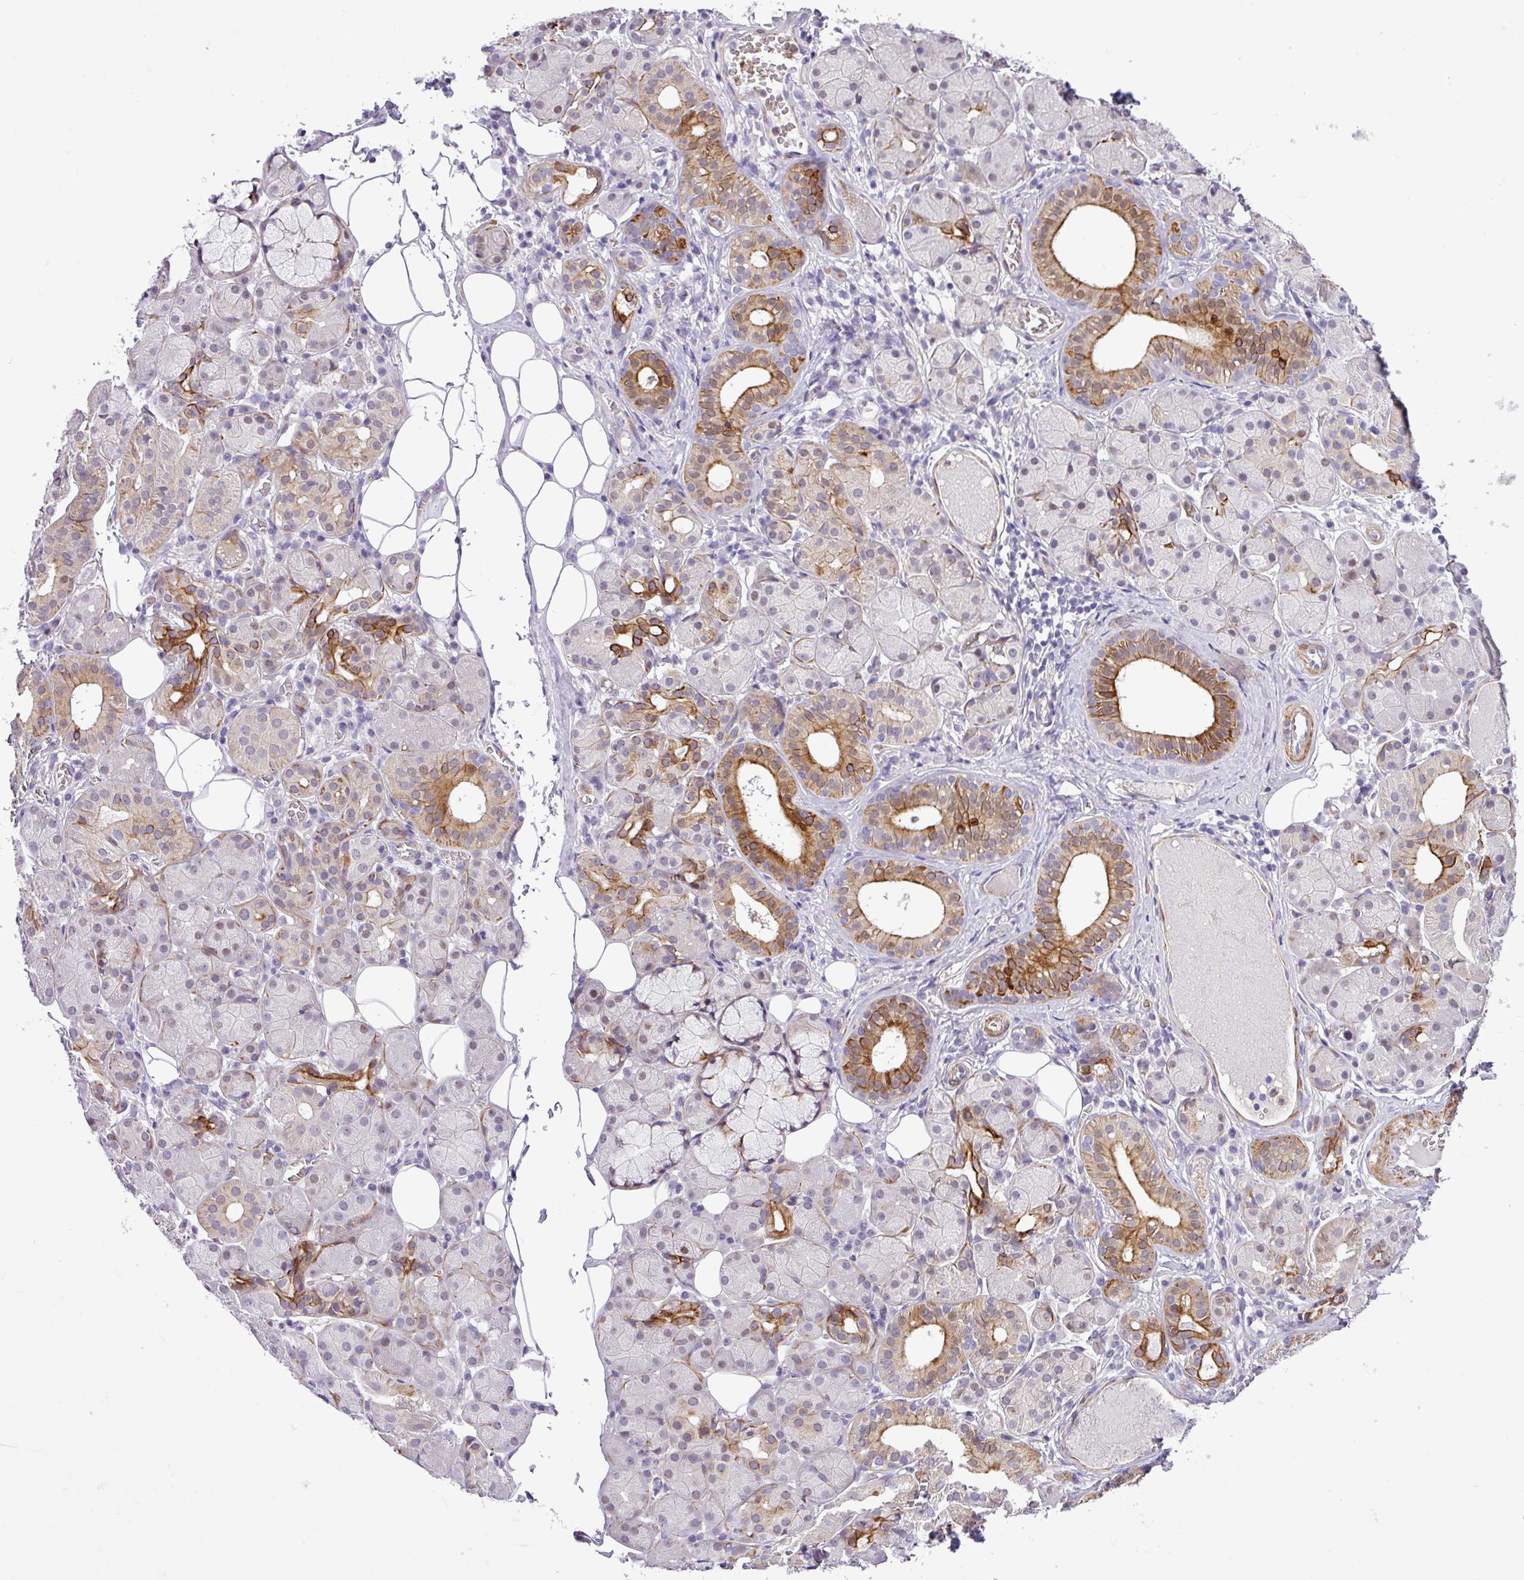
{"staining": {"intensity": "strong", "quantity": "25%-75%", "location": "cytoplasmic/membranous"}, "tissue": "salivary gland", "cell_type": "Glandular cells", "image_type": "normal", "snomed": [{"axis": "morphology", "description": "Squamous cell carcinoma, NOS"}, {"axis": "topography", "description": "Skin"}, {"axis": "topography", "description": "Head-Neck"}], "caption": "A high amount of strong cytoplasmic/membranous expression is appreciated in approximately 25%-75% of glandular cells in unremarkable salivary gland.", "gene": "NBEAL2", "patient": {"sex": "male", "age": 80}}